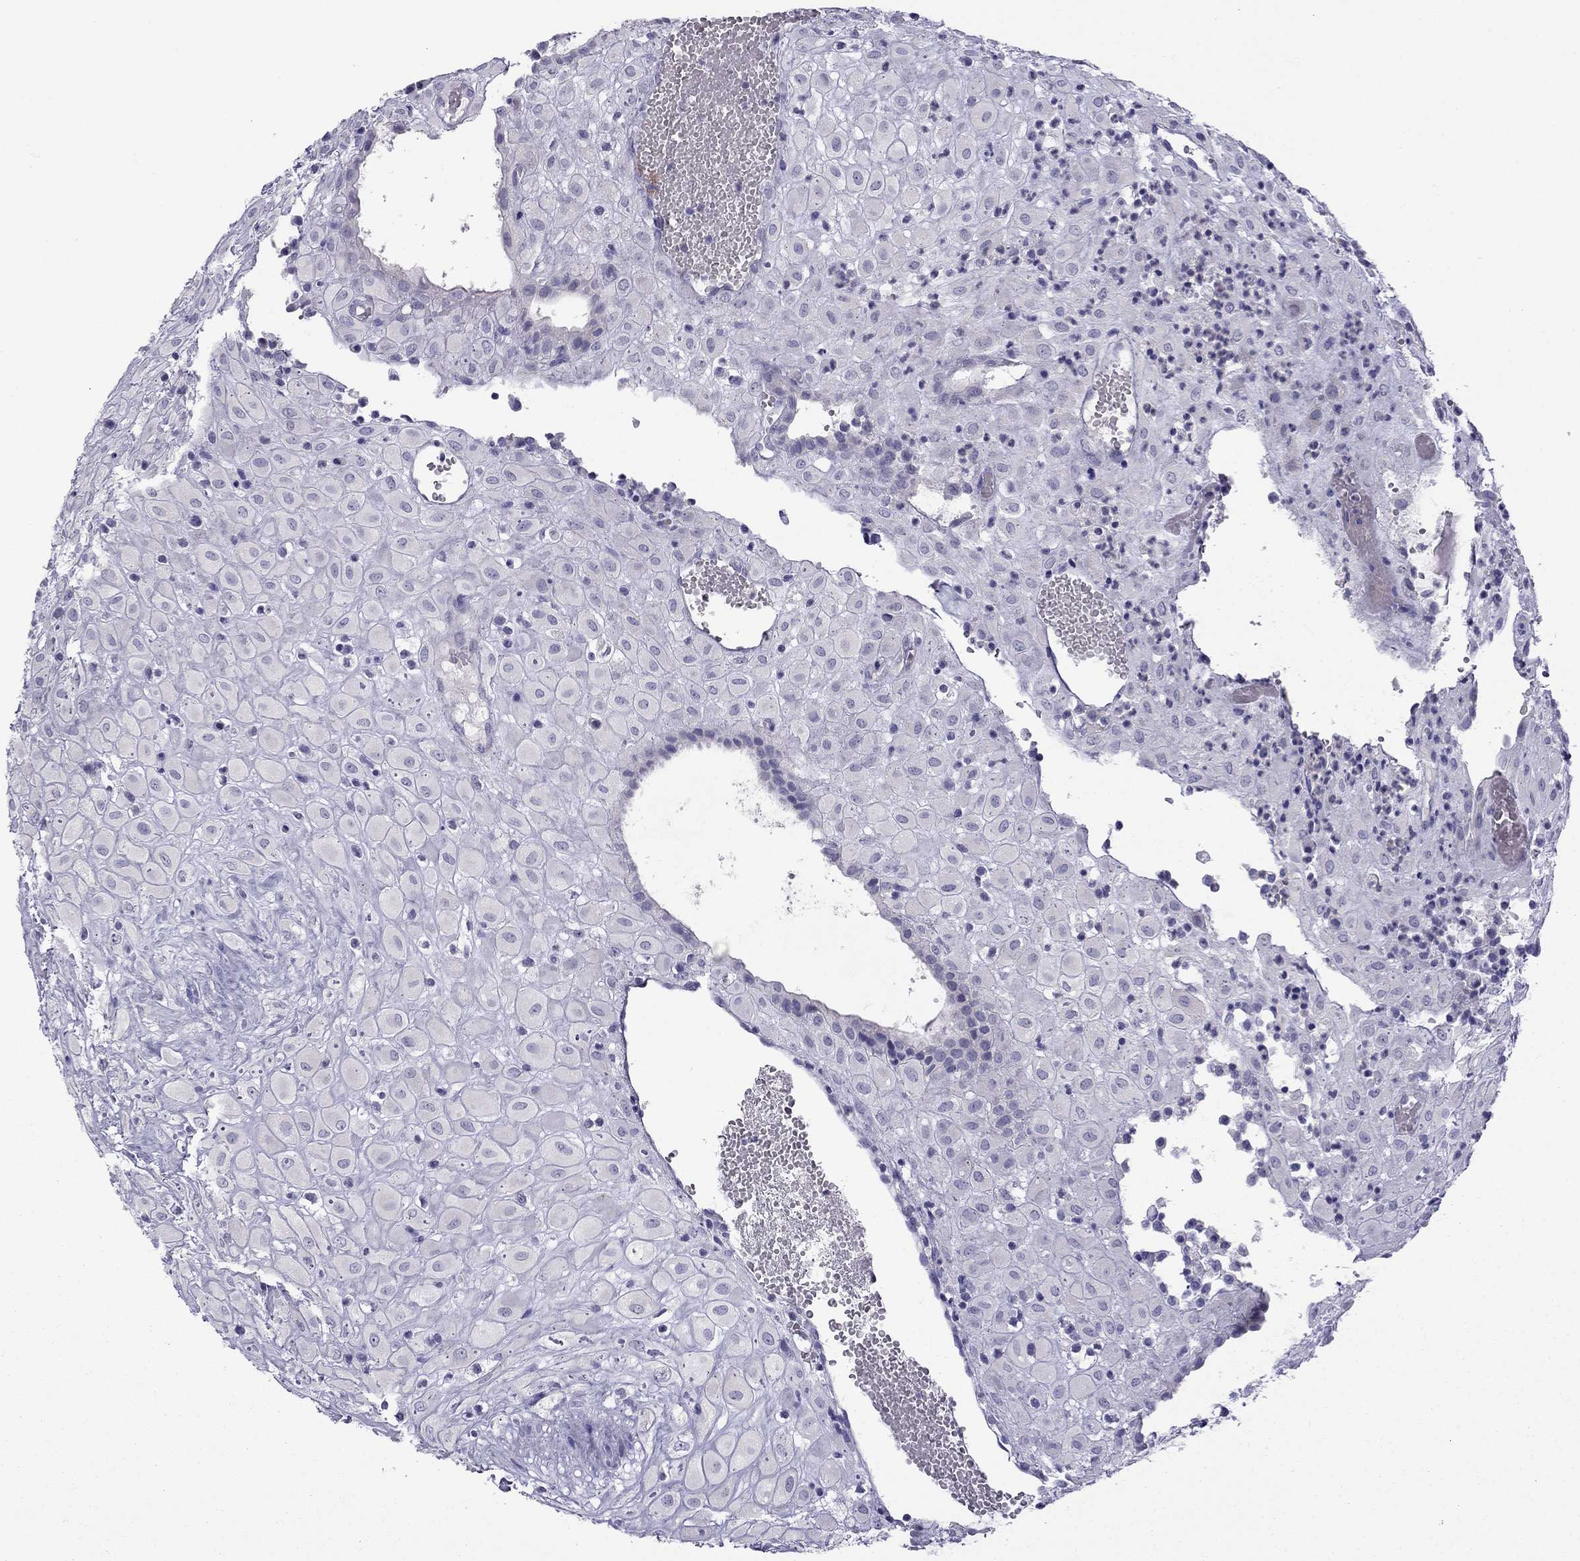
{"staining": {"intensity": "negative", "quantity": "none", "location": "none"}, "tissue": "placenta", "cell_type": "Decidual cells", "image_type": "normal", "snomed": [{"axis": "morphology", "description": "Normal tissue, NOS"}, {"axis": "topography", "description": "Placenta"}], "caption": "A photomicrograph of human placenta is negative for staining in decidual cells. (DAB (3,3'-diaminobenzidine) immunohistochemistry (IHC) visualized using brightfield microscopy, high magnification).", "gene": "ERC2", "patient": {"sex": "female", "age": 24}}